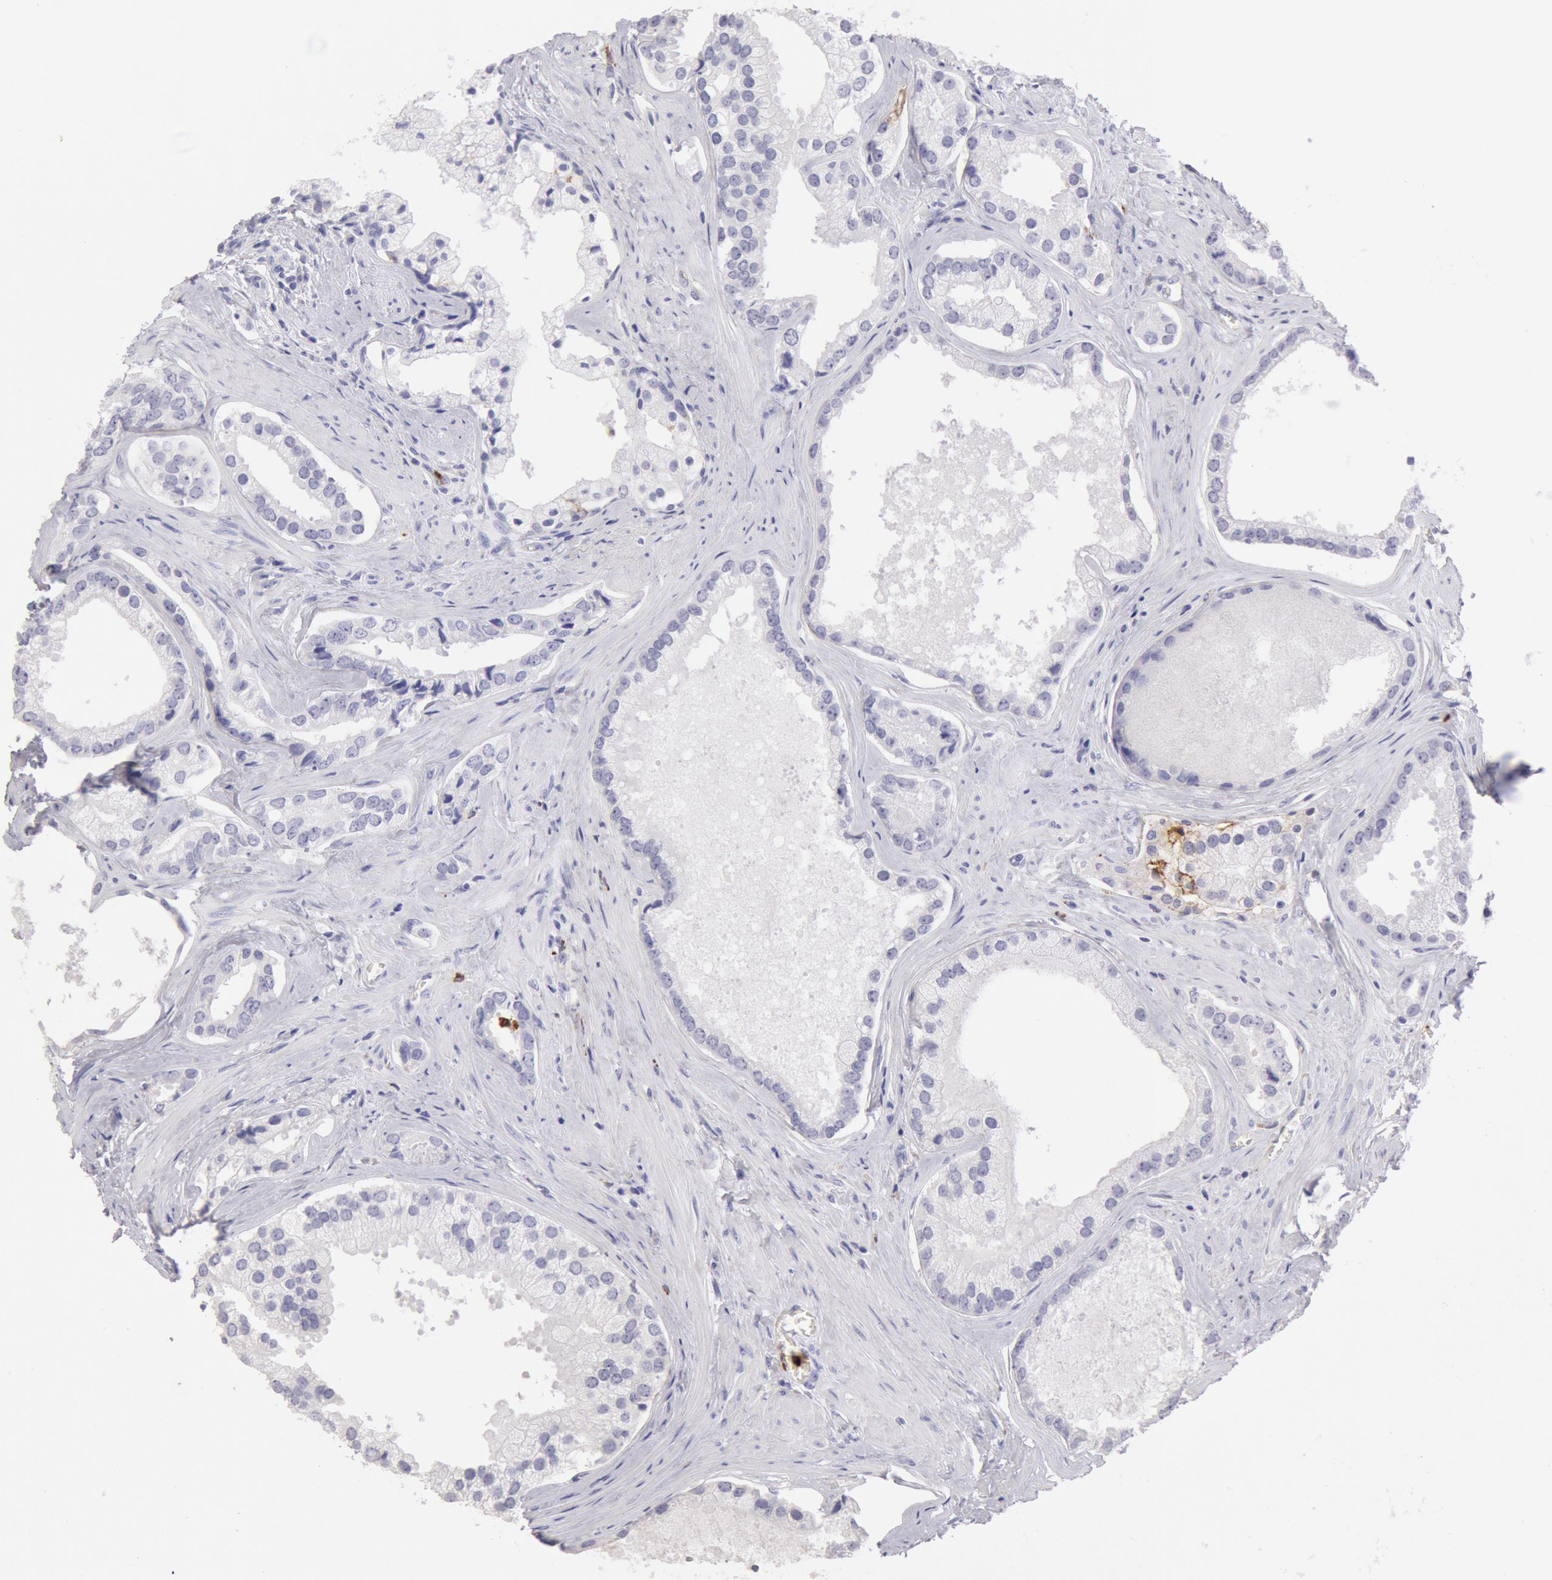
{"staining": {"intensity": "negative", "quantity": "none", "location": "none"}, "tissue": "prostate cancer", "cell_type": "Tumor cells", "image_type": "cancer", "snomed": [{"axis": "morphology", "description": "Adenocarcinoma, Medium grade"}, {"axis": "topography", "description": "Prostate"}], "caption": "Prostate cancer stained for a protein using immunohistochemistry (IHC) exhibits no positivity tumor cells.", "gene": "FCN1", "patient": {"sex": "male", "age": 70}}